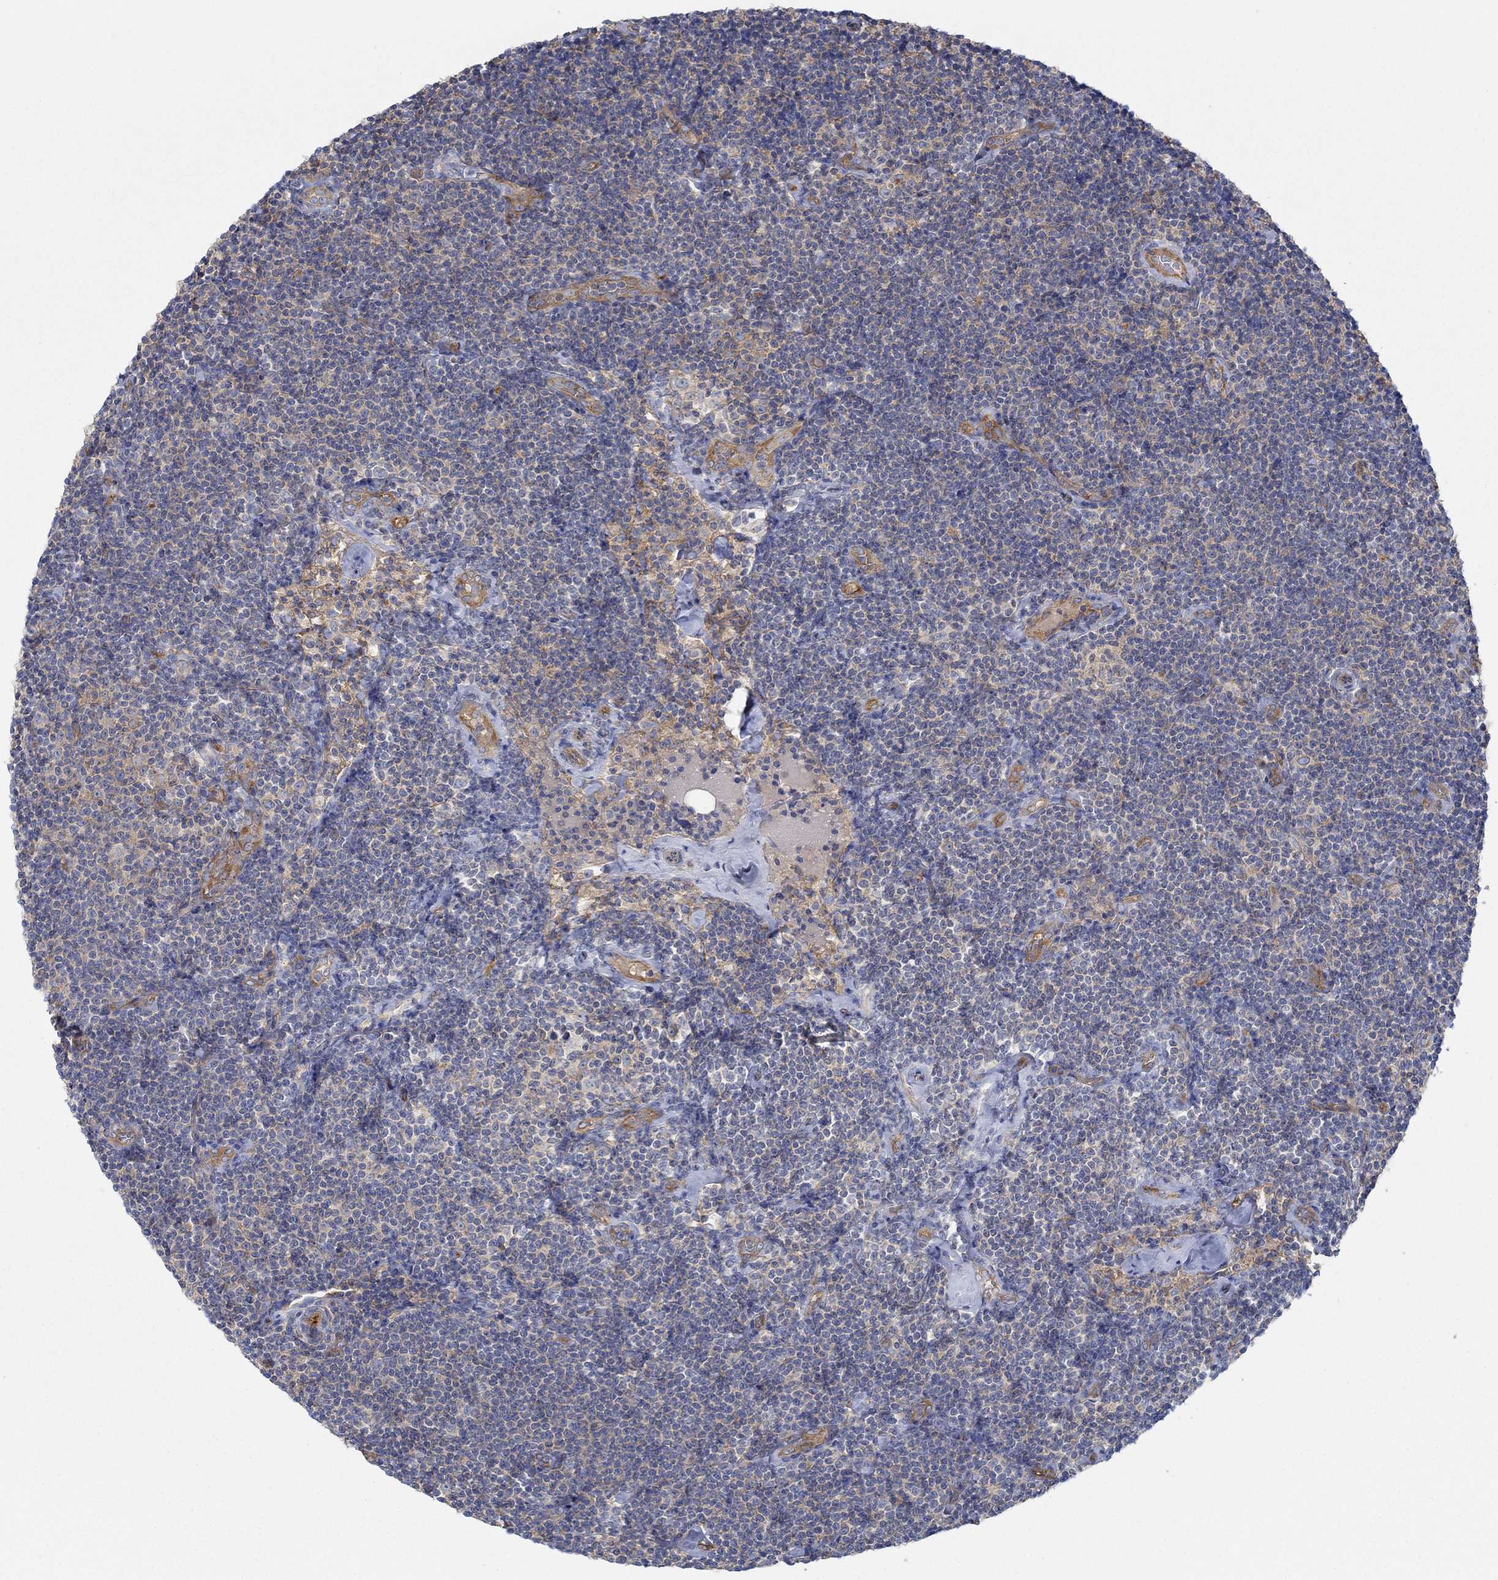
{"staining": {"intensity": "negative", "quantity": "none", "location": "none"}, "tissue": "lymphoma", "cell_type": "Tumor cells", "image_type": "cancer", "snomed": [{"axis": "morphology", "description": "Malignant lymphoma, non-Hodgkin's type, Low grade"}, {"axis": "topography", "description": "Lymph node"}], "caption": "This image is of malignant lymphoma, non-Hodgkin's type (low-grade) stained with IHC to label a protein in brown with the nuclei are counter-stained blue. There is no expression in tumor cells.", "gene": "SPAG9", "patient": {"sex": "male", "age": 81}}